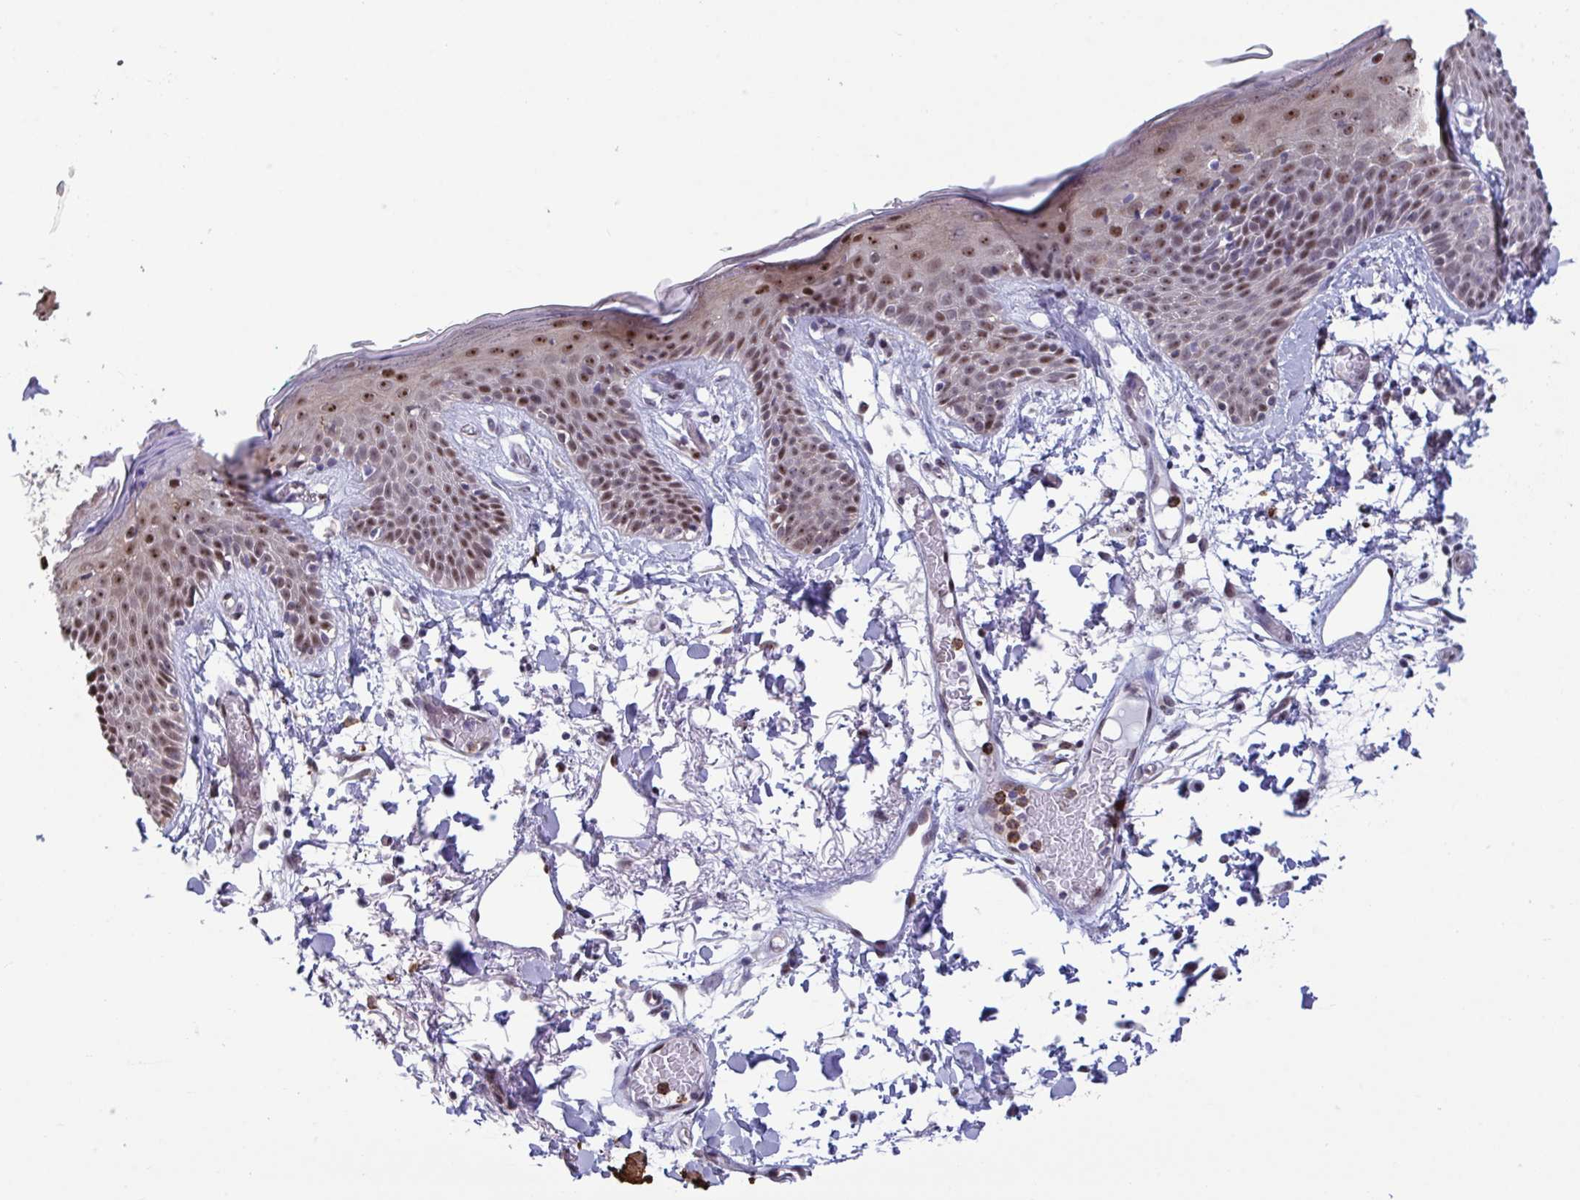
{"staining": {"intensity": "weak", "quantity": "25%-75%", "location": "nuclear"}, "tissue": "skin", "cell_type": "Fibroblasts", "image_type": "normal", "snomed": [{"axis": "morphology", "description": "Normal tissue, NOS"}, {"axis": "topography", "description": "Skin"}], "caption": "Brown immunohistochemical staining in benign human skin exhibits weak nuclear staining in approximately 25%-75% of fibroblasts.", "gene": "PELI1", "patient": {"sex": "male", "age": 79}}